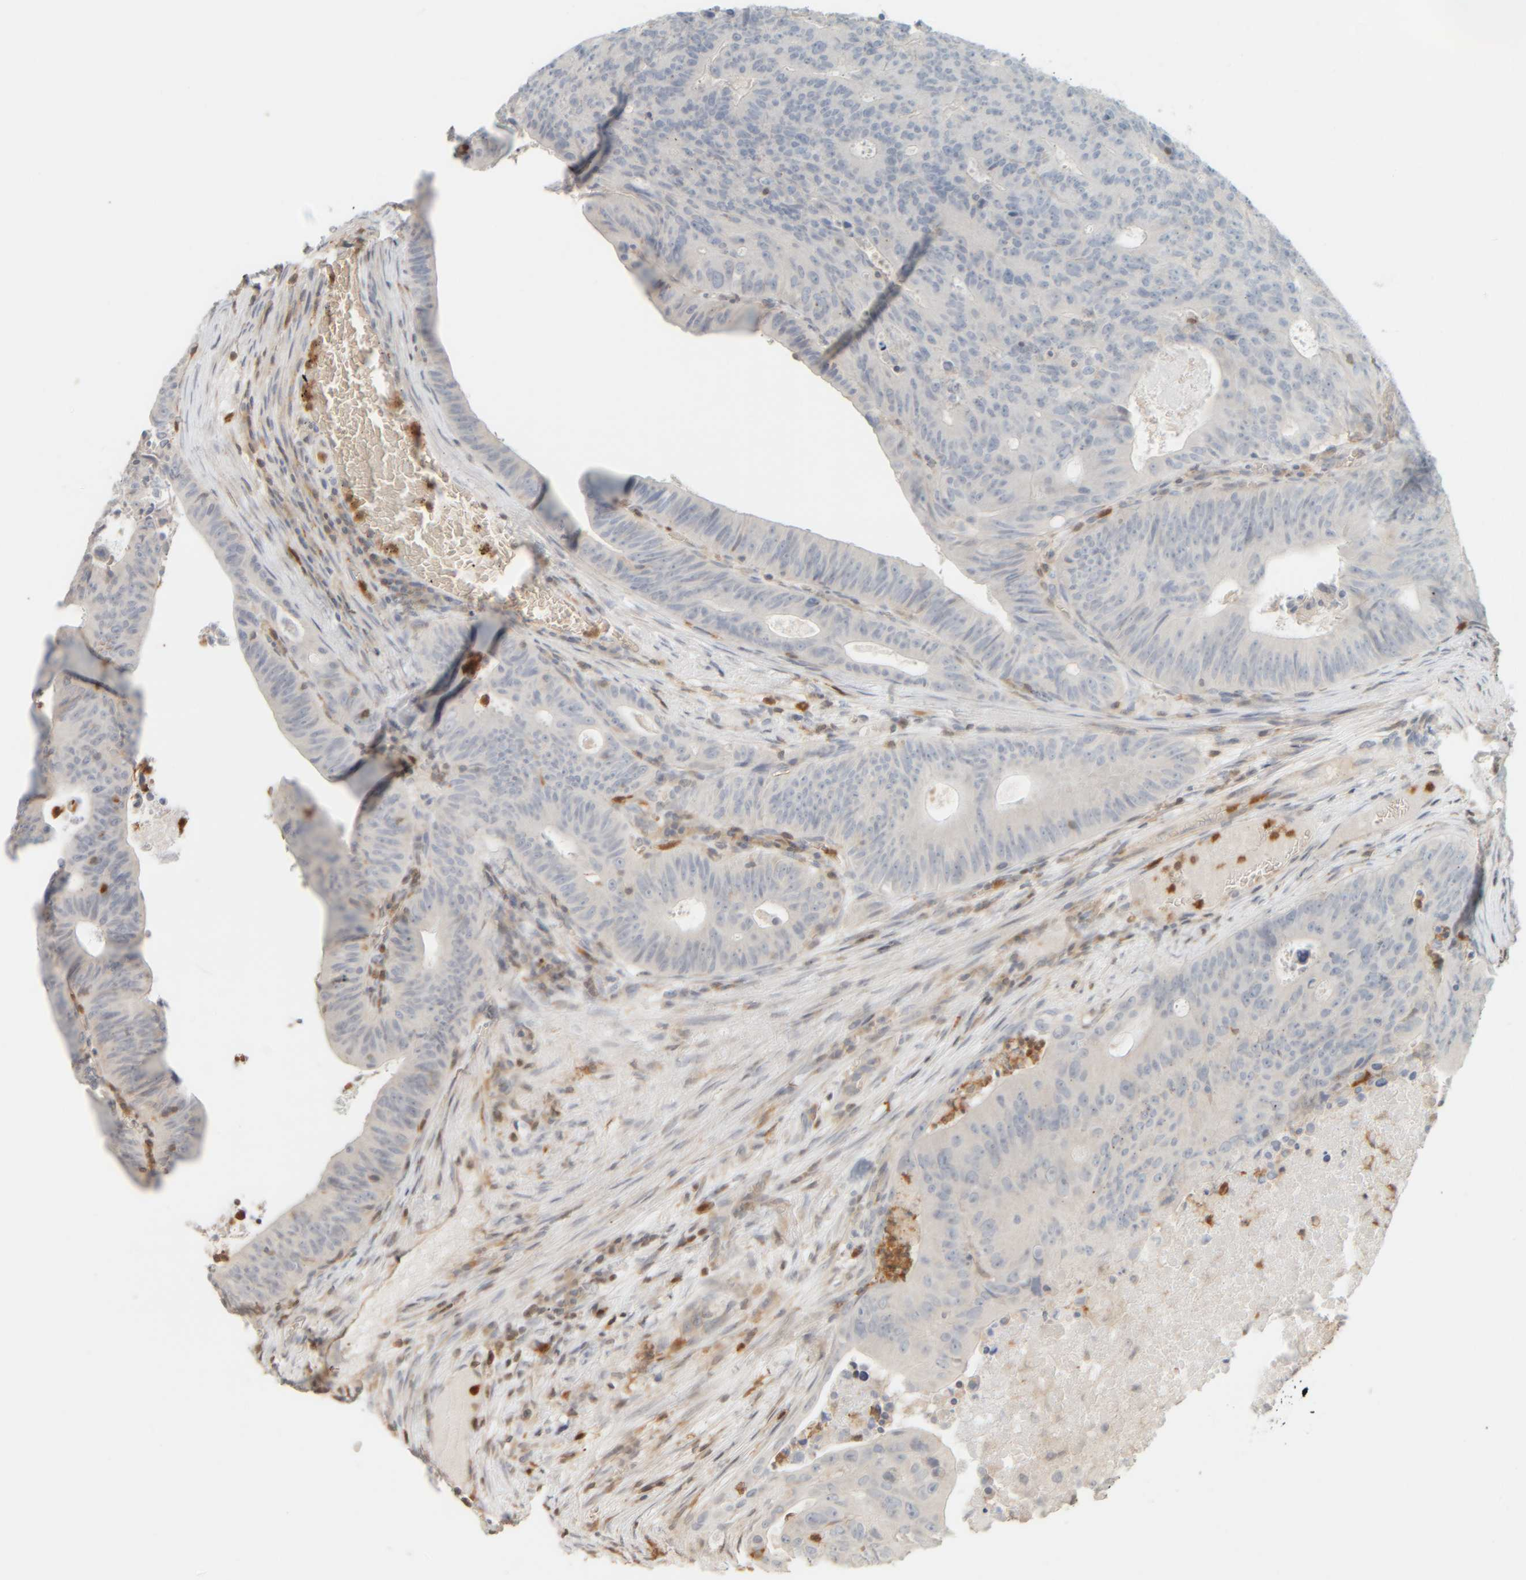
{"staining": {"intensity": "negative", "quantity": "none", "location": "none"}, "tissue": "colorectal cancer", "cell_type": "Tumor cells", "image_type": "cancer", "snomed": [{"axis": "morphology", "description": "Adenocarcinoma, NOS"}, {"axis": "topography", "description": "Colon"}], "caption": "IHC micrograph of neoplastic tissue: colorectal cancer (adenocarcinoma) stained with DAB (3,3'-diaminobenzidine) exhibits no significant protein expression in tumor cells.", "gene": "PTGES3L-AARSD1", "patient": {"sex": "male", "age": 87}}